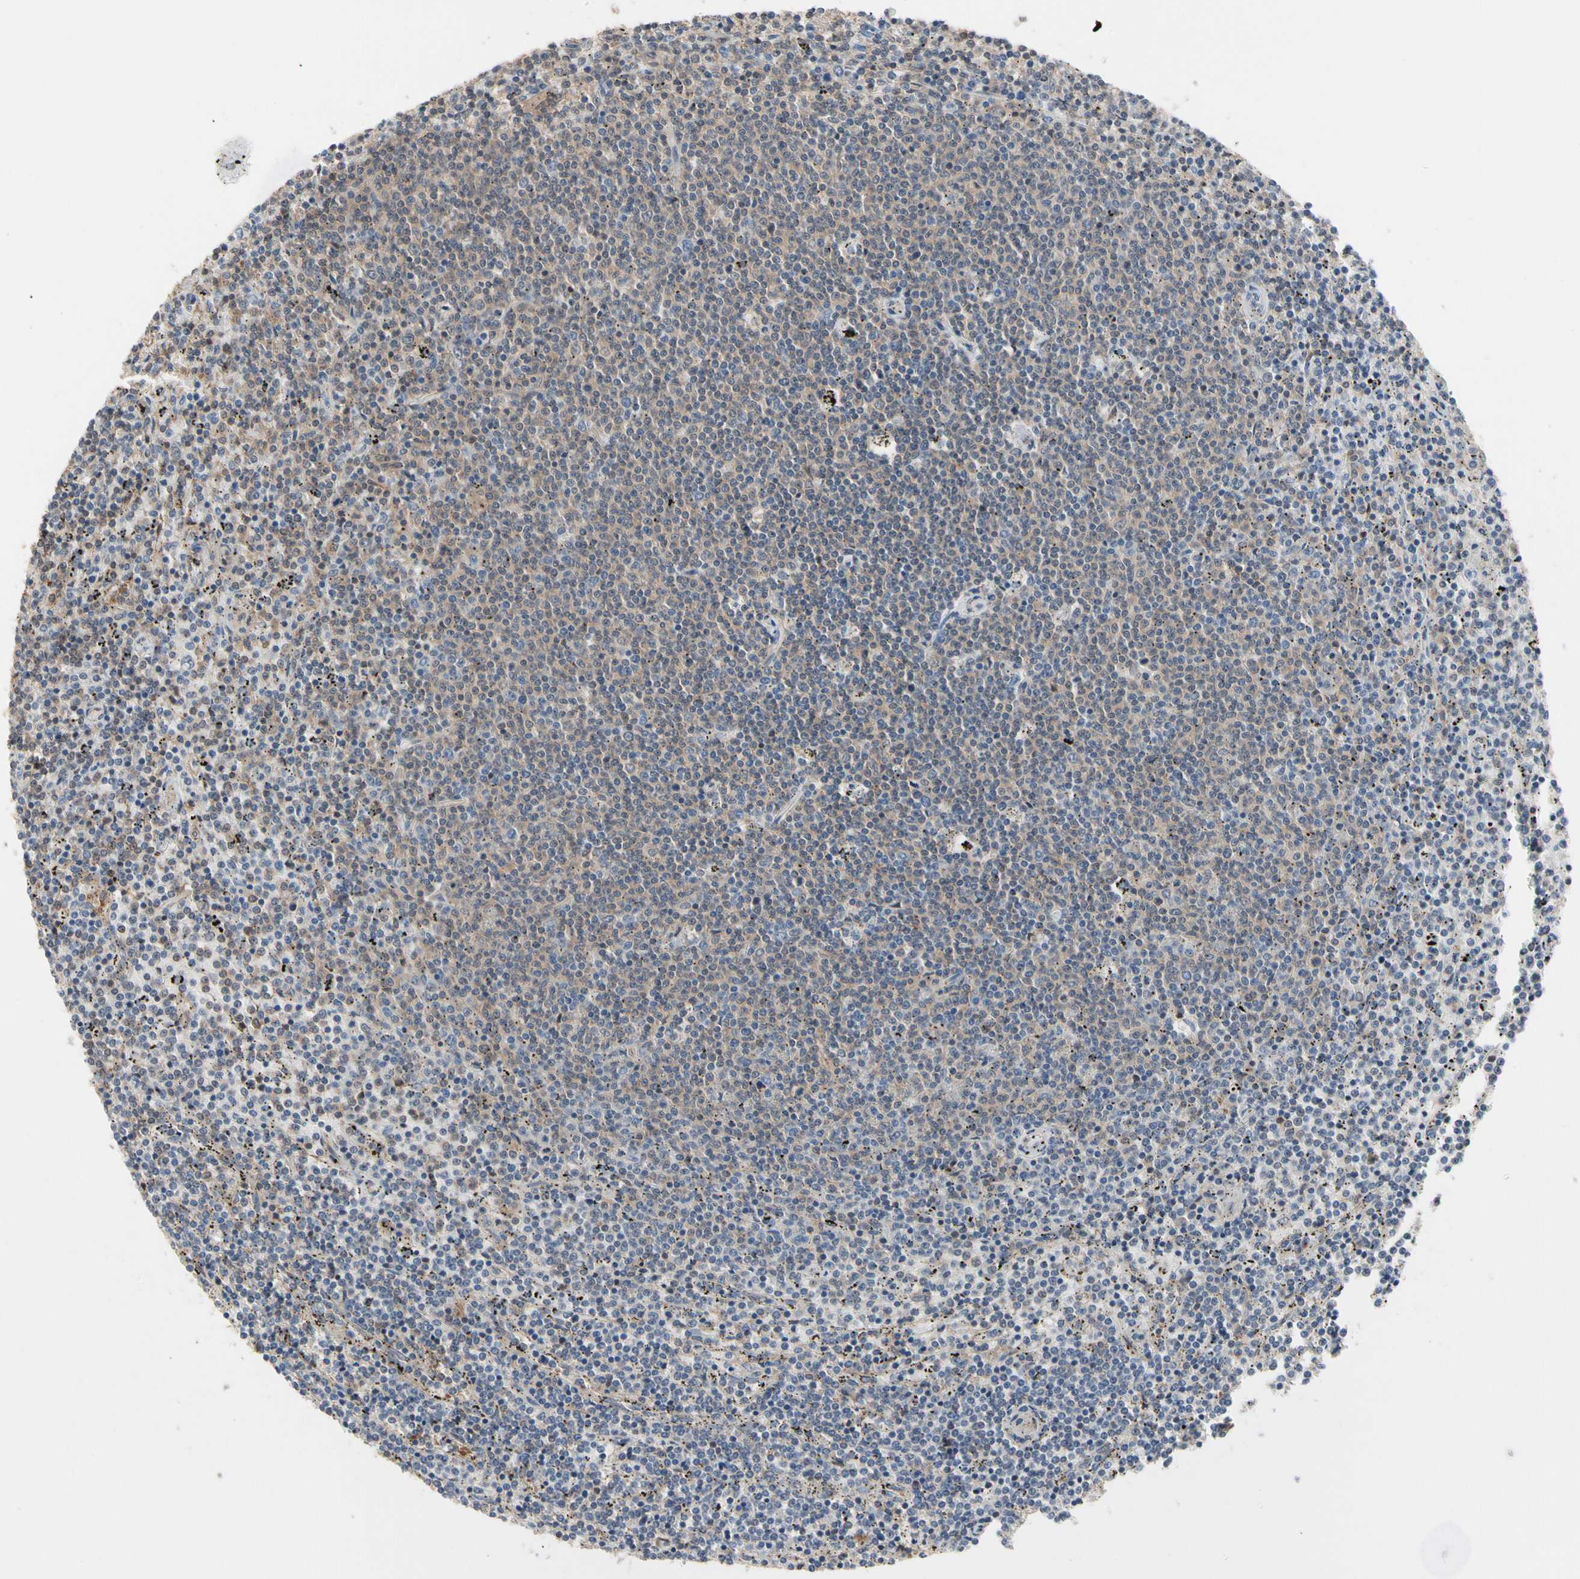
{"staining": {"intensity": "weak", "quantity": "25%-75%", "location": "cytoplasmic/membranous"}, "tissue": "lymphoma", "cell_type": "Tumor cells", "image_type": "cancer", "snomed": [{"axis": "morphology", "description": "Malignant lymphoma, non-Hodgkin's type, Low grade"}, {"axis": "topography", "description": "Spleen"}], "caption": "IHC (DAB (3,3'-diaminobenzidine)) staining of malignant lymphoma, non-Hodgkin's type (low-grade) shows weak cytoplasmic/membranous protein staining in approximately 25%-75% of tumor cells.", "gene": "DPP8", "patient": {"sex": "female", "age": 50}}